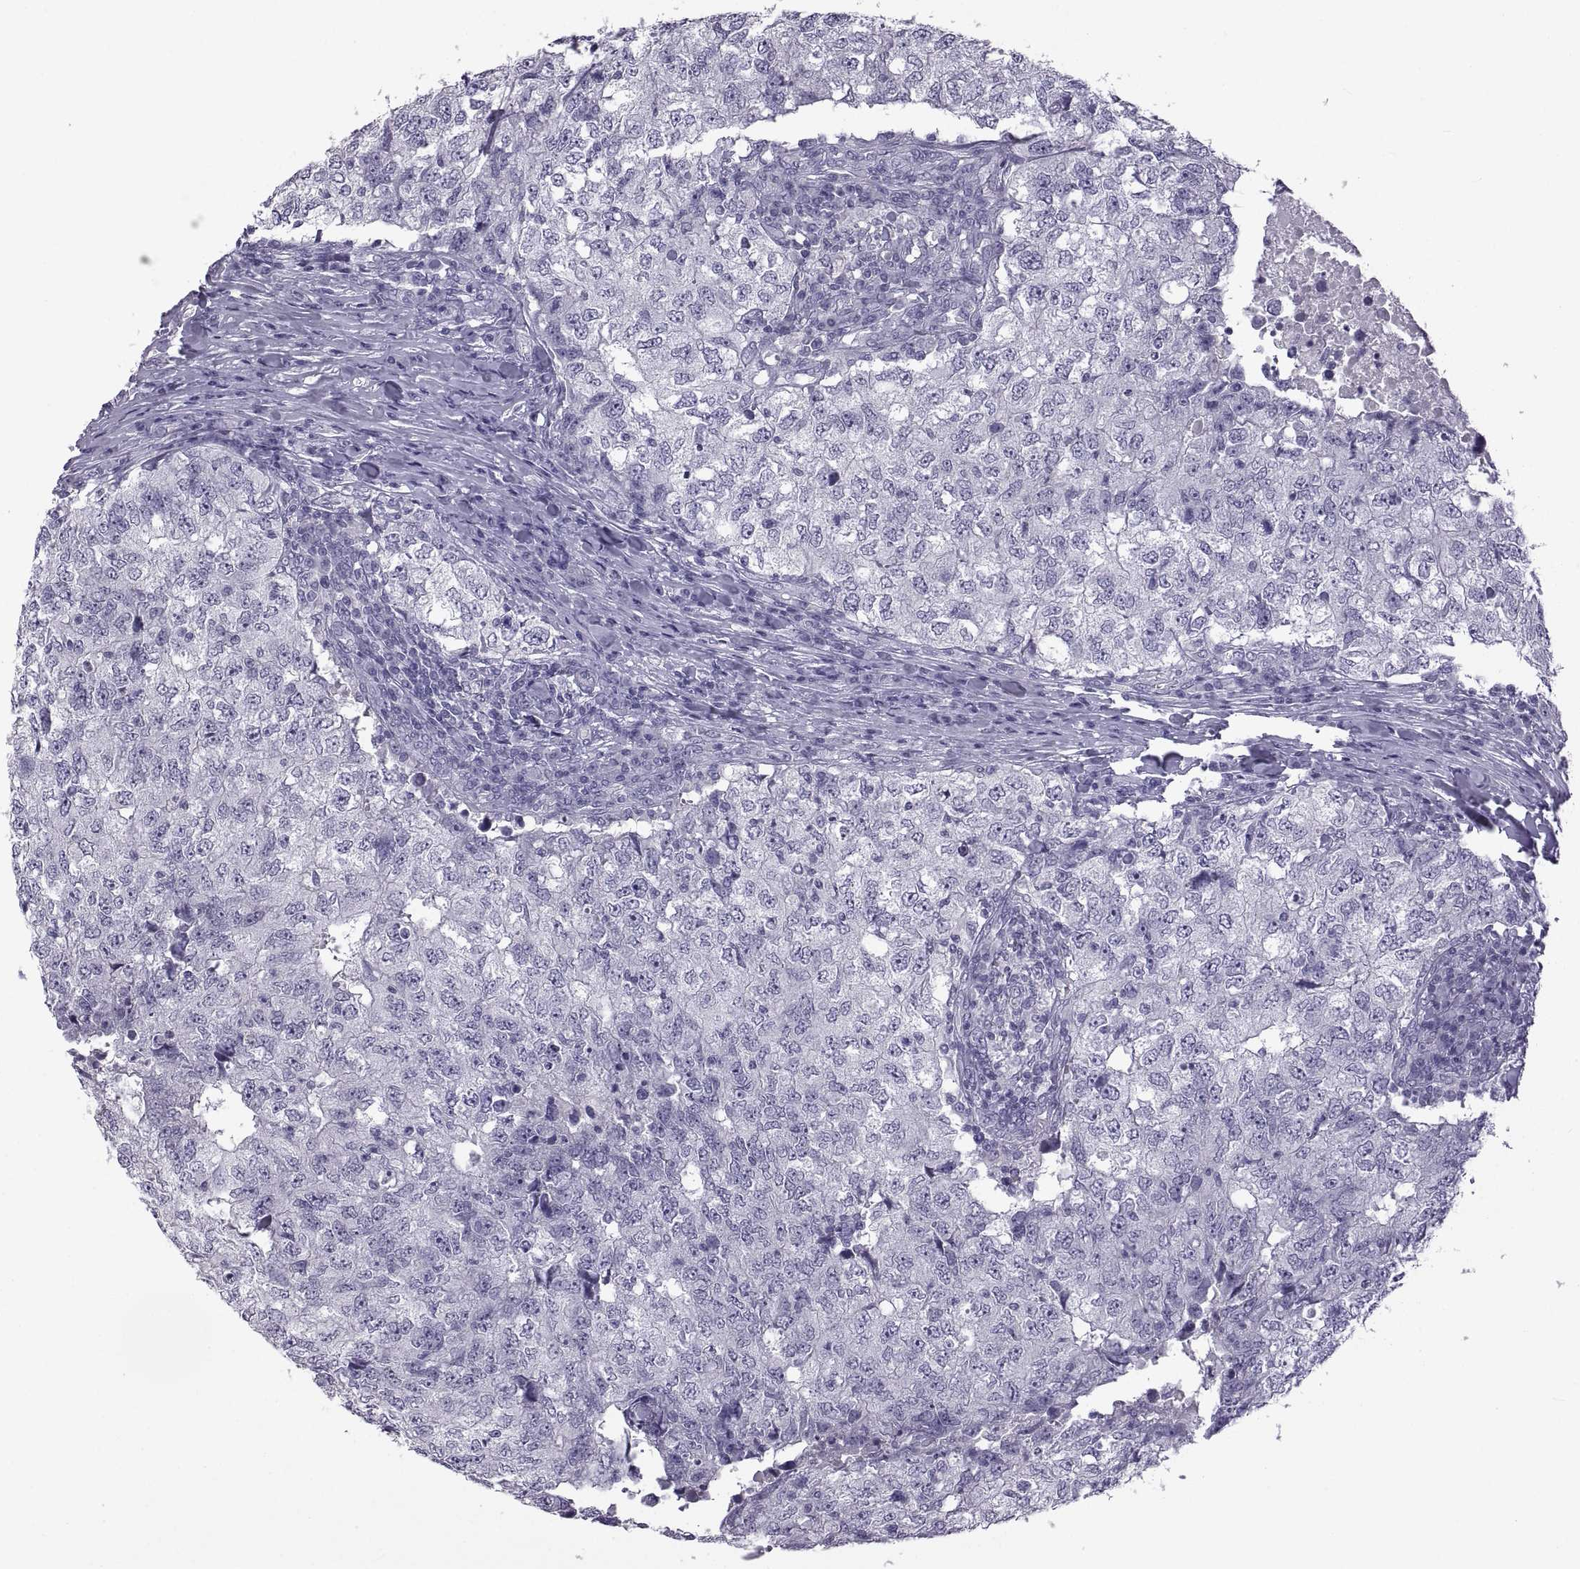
{"staining": {"intensity": "negative", "quantity": "none", "location": "none"}, "tissue": "breast cancer", "cell_type": "Tumor cells", "image_type": "cancer", "snomed": [{"axis": "morphology", "description": "Duct carcinoma"}, {"axis": "topography", "description": "Breast"}], "caption": "This photomicrograph is of breast invasive ductal carcinoma stained with immunohistochemistry to label a protein in brown with the nuclei are counter-stained blue. There is no positivity in tumor cells.", "gene": "RDM1", "patient": {"sex": "female", "age": 30}}